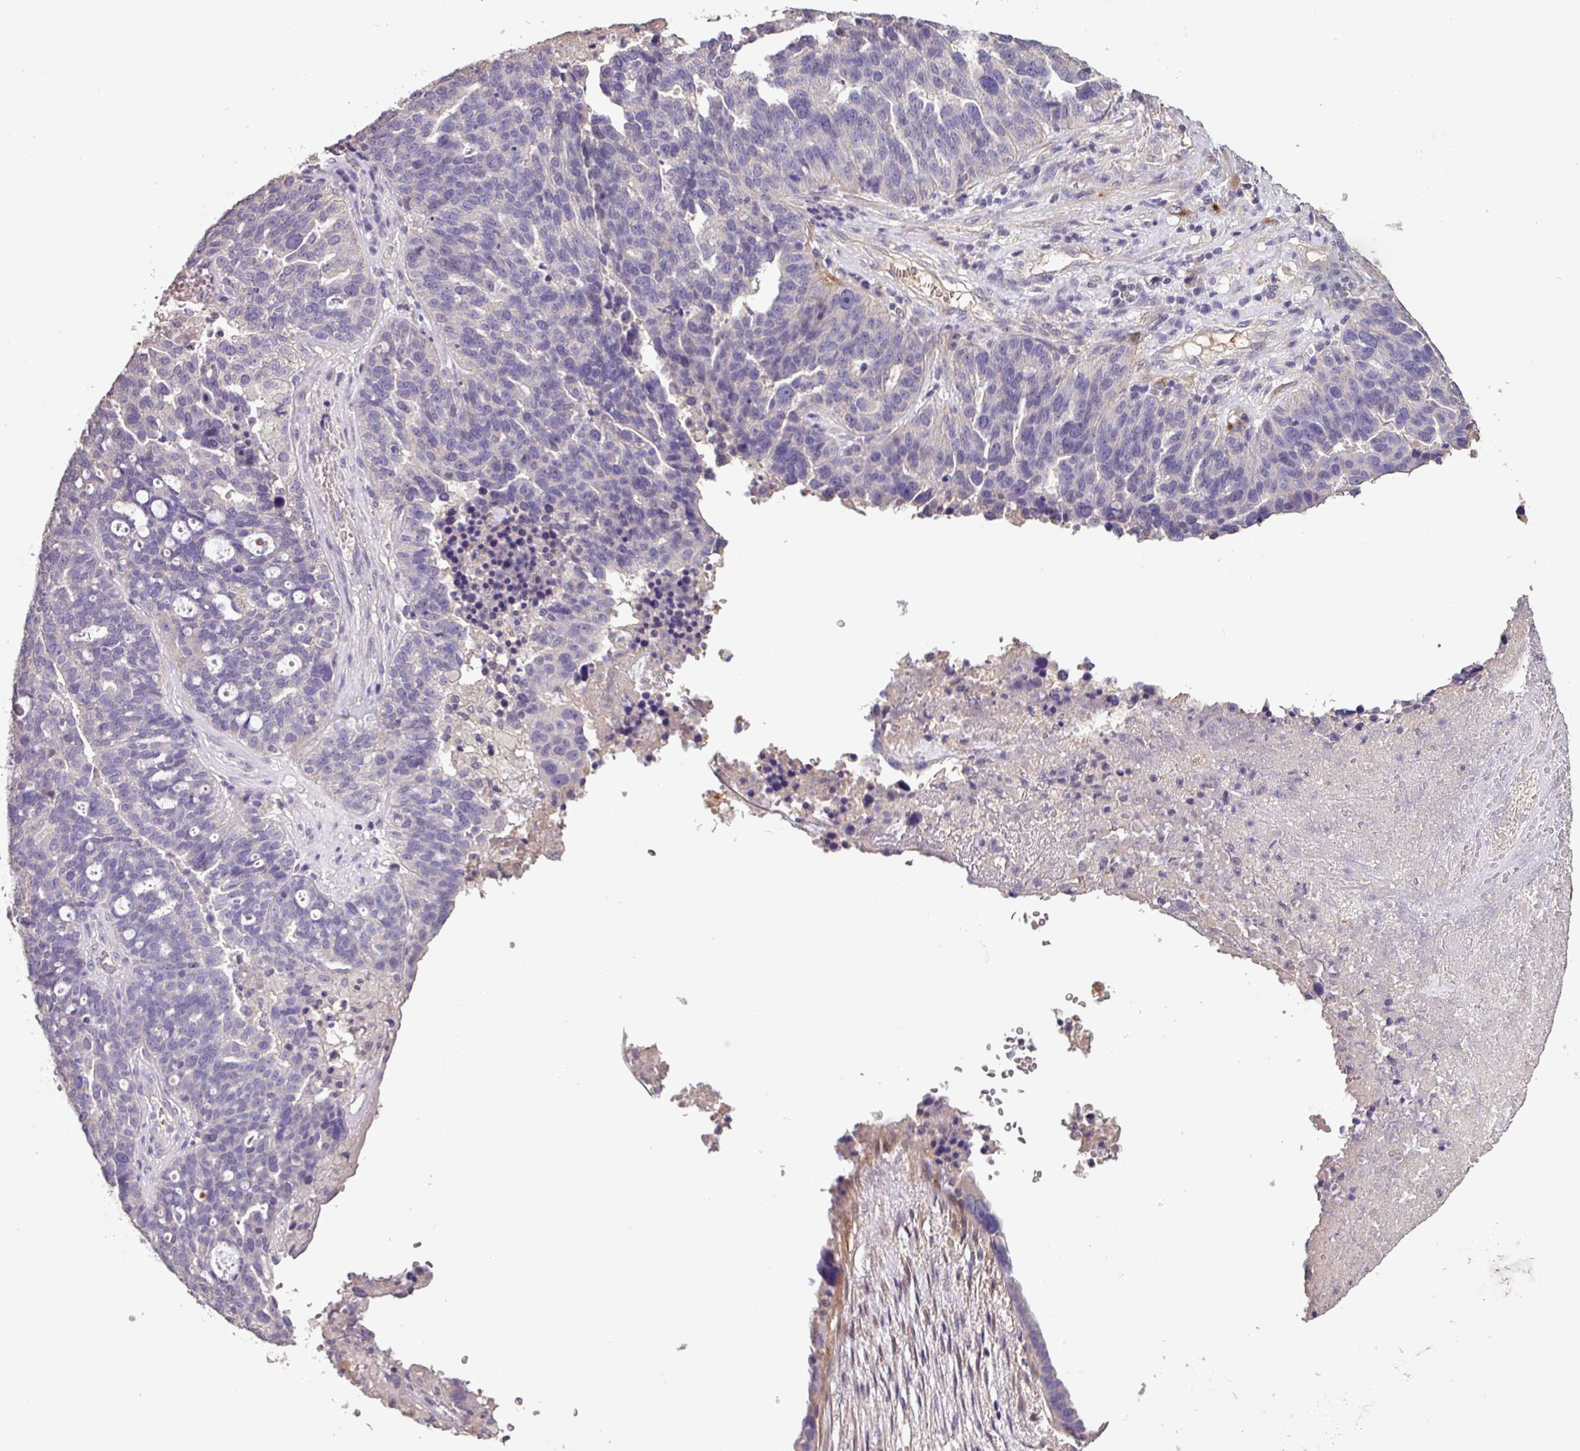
{"staining": {"intensity": "negative", "quantity": "none", "location": "none"}, "tissue": "ovarian cancer", "cell_type": "Tumor cells", "image_type": "cancer", "snomed": [{"axis": "morphology", "description": "Cystadenocarcinoma, serous, NOS"}, {"axis": "topography", "description": "Ovary"}], "caption": "The immunohistochemistry (IHC) histopathology image has no significant staining in tumor cells of ovarian cancer (serous cystadenocarcinoma) tissue. Brightfield microscopy of immunohistochemistry (IHC) stained with DAB (3,3'-diaminobenzidine) (brown) and hematoxylin (blue), captured at high magnification.", "gene": "ISLR", "patient": {"sex": "female", "age": 59}}